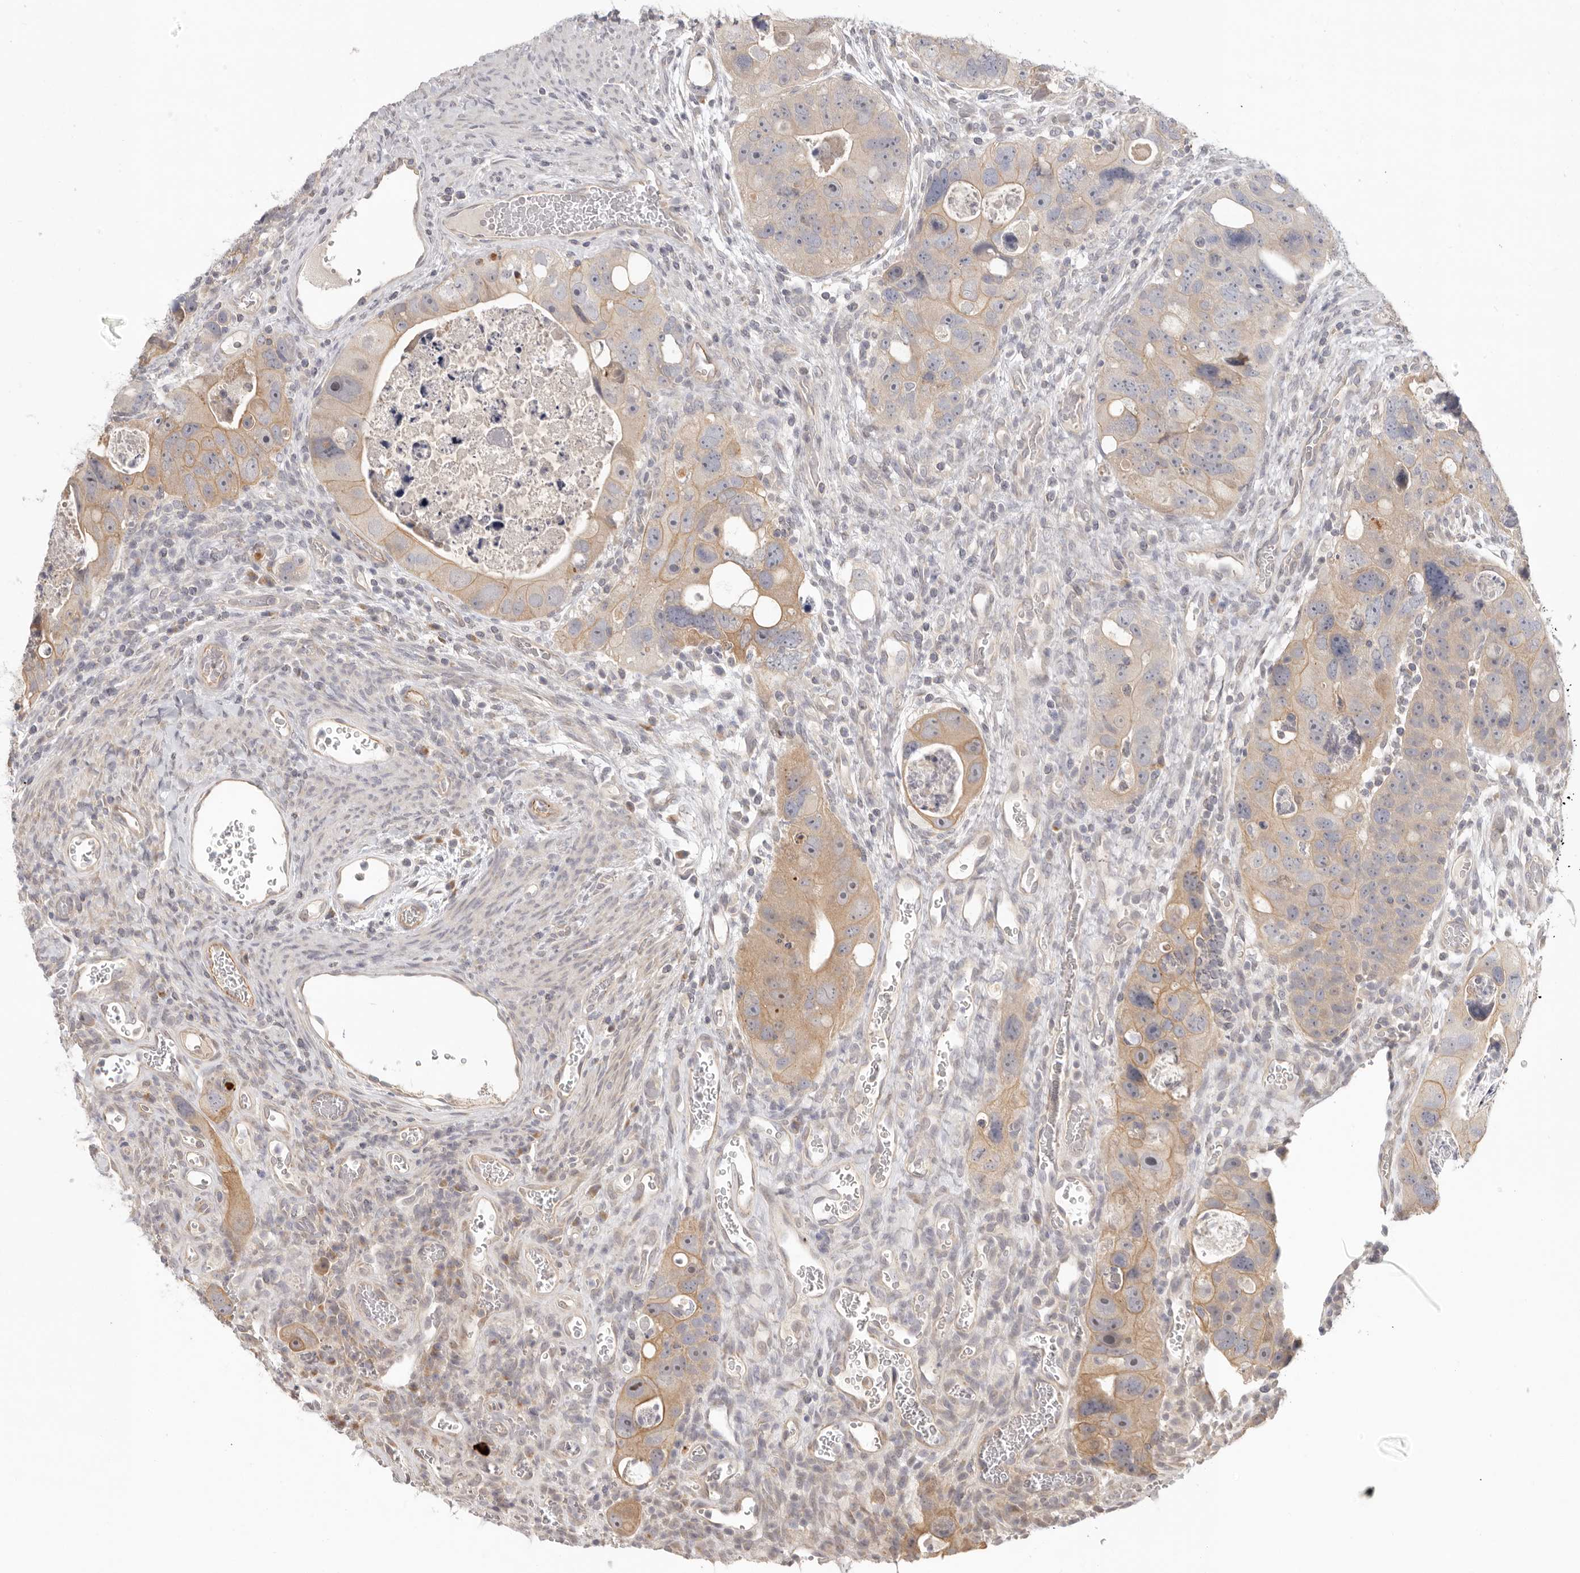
{"staining": {"intensity": "moderate", "quantity": "25%-75%", "location": "cytoplasmic/membranous"}, "tissue": "colorectal cancer", "cell_type": "Tumor cells", "image_type": "cancer", "snomed": [{"axis": "morphology", "description": "Adenocarcinoma, NOS"}, {"axis": "topography", "description": "Rectum"}], "caption": "This image displays colorectal cancer stained with IHC to label a protein in brown. The cytoplasmic/membranous of tumor cells show moderate positivity for the protein. Nuclei are counter-stained blue.", "gene": "AHDC1", "patient": {"sex": "male", "age": 59}}